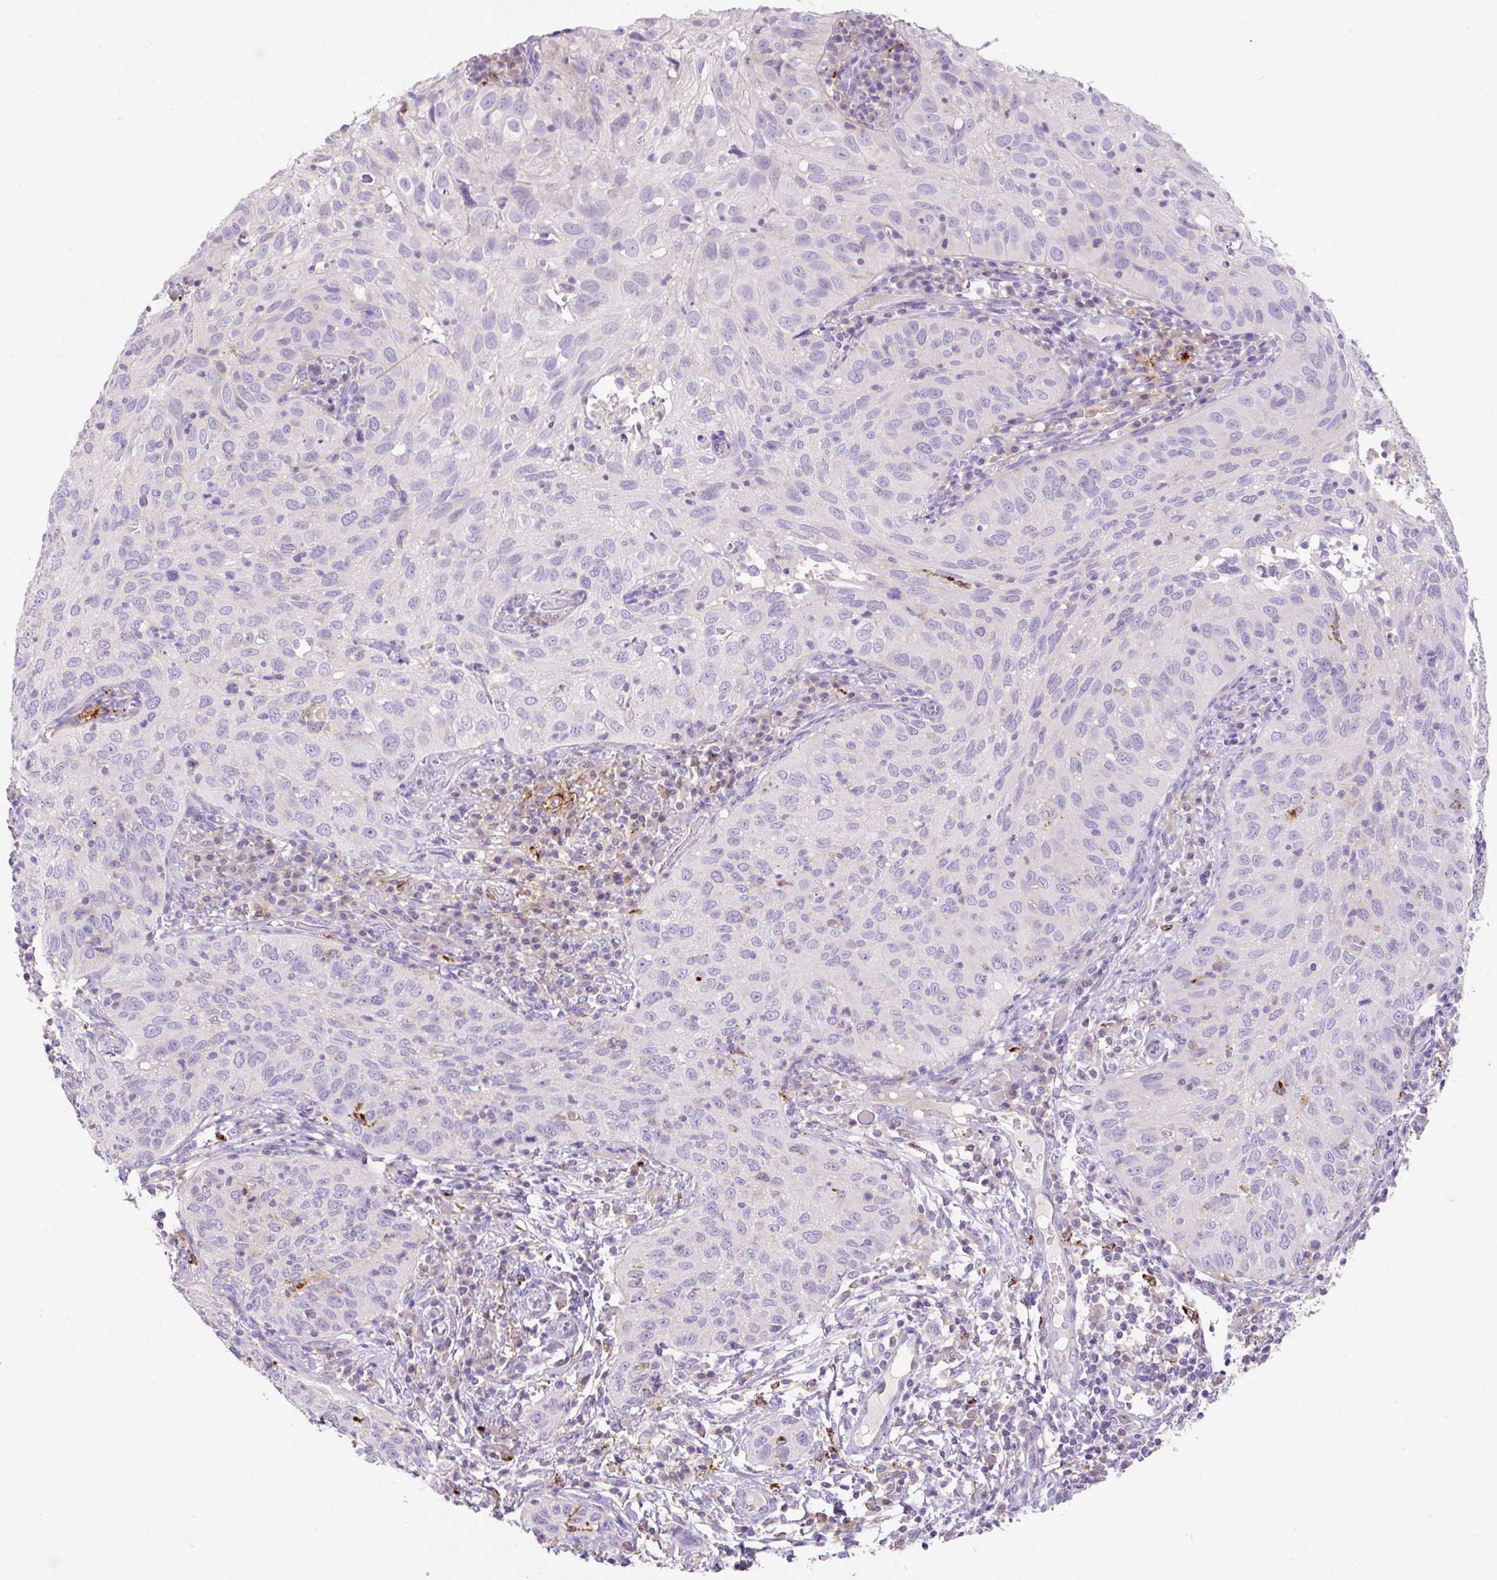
{"staining": {"intensity": "negative", "quantity": "none", "location": "none"}, "tissue": "cervical cancer", "cell_type": "Tumor cells", "image_type": "cancer", "snomed": [{"axis": "morphology", "description": "Squamous cell carcinoma, NOS"}, {"axis": "topography", "description": "Cervix"}], "caption": "Immunohistochemical staining of human cervical cancer (squamous cell carcinoma) shows no significant staining in tumor cells. (Immunohistochemistry (ihc), brightfield microscopy, high magnification).", "gene": "TDRD15", "patient": {"sex": "female", "age": 52}}